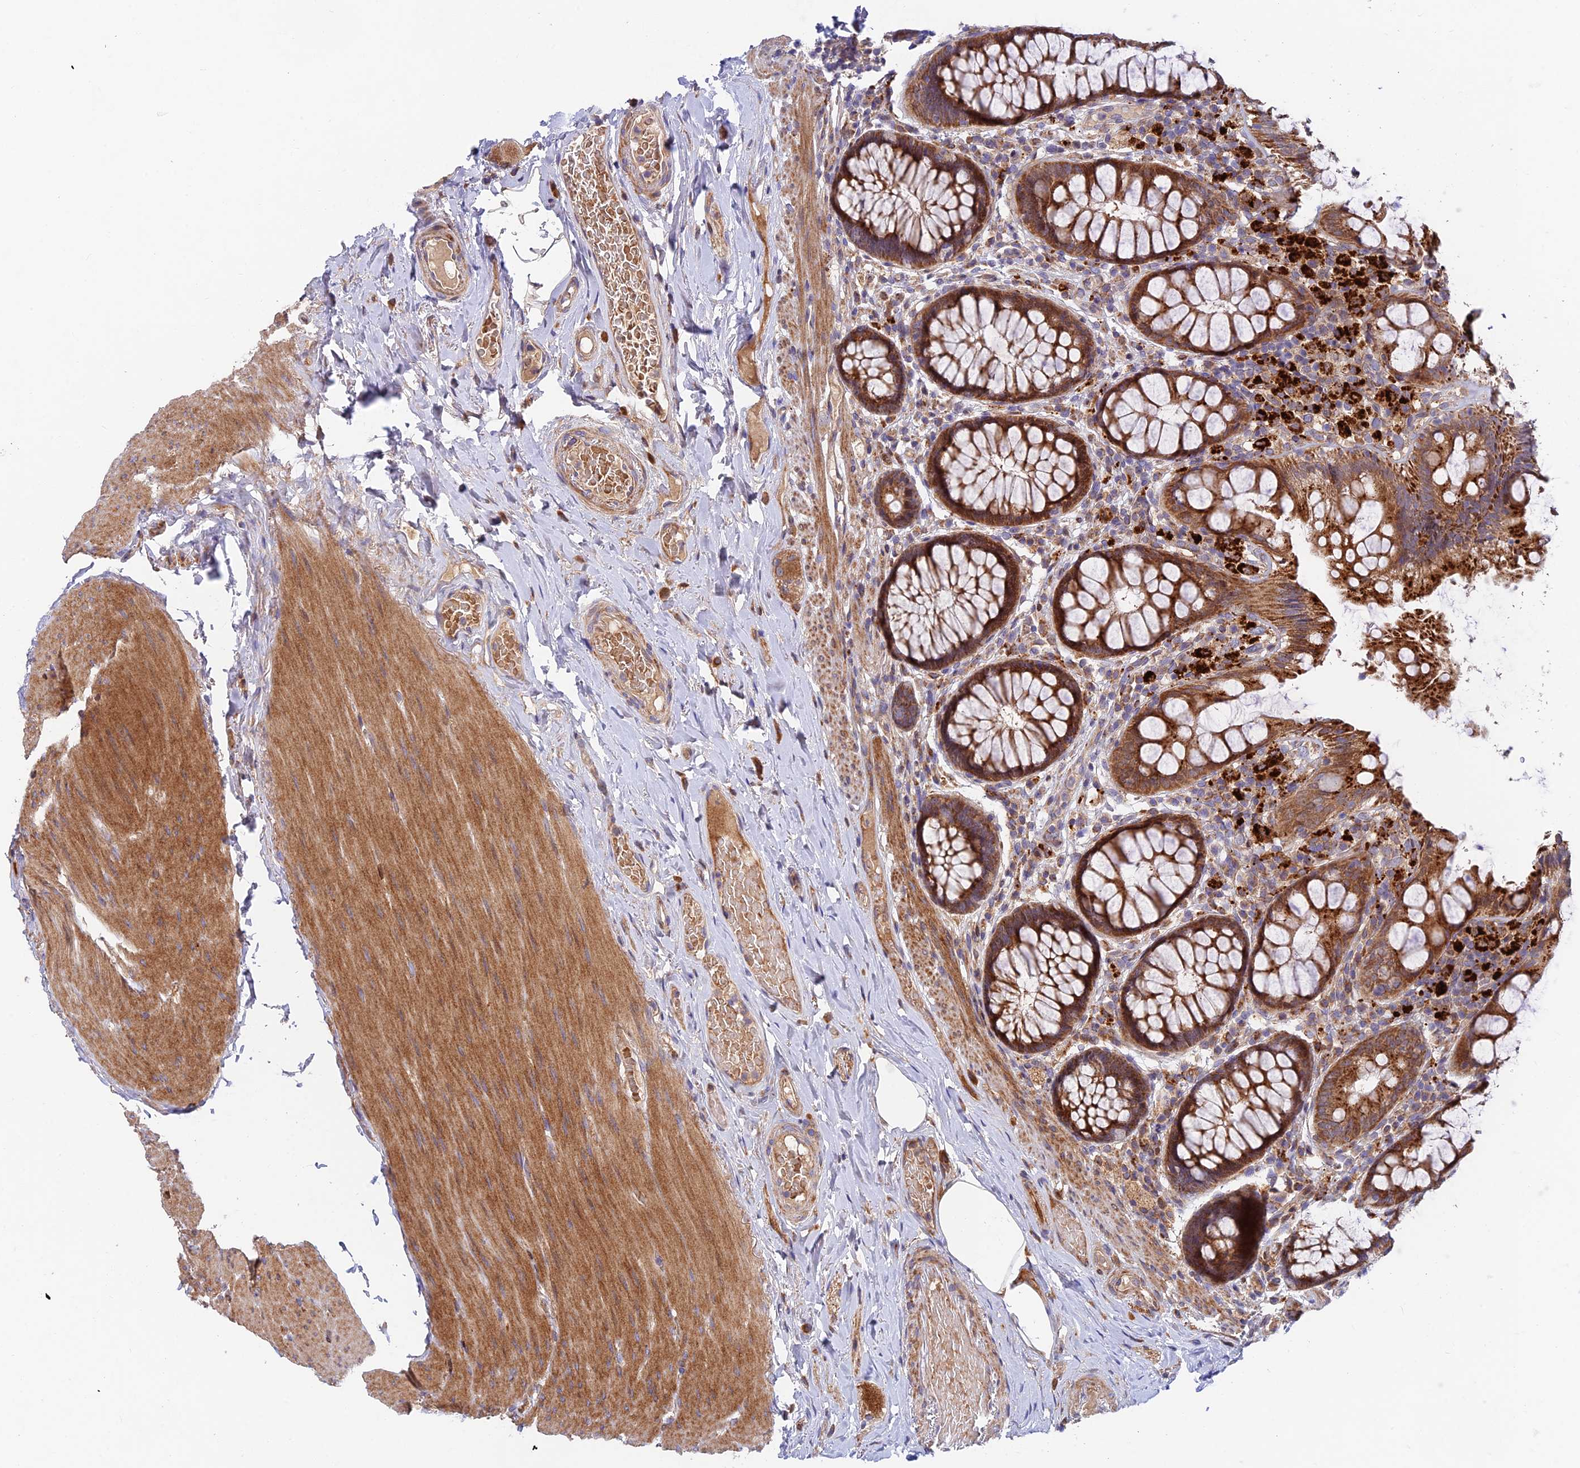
{"staining": {"intensity": "strong", "quantity": ">75%", "location": "cytoplasmic/membranous"}, "tissue": "rectum", "cell_type": "Glandular cells", "image_type": "normal", "snomed": [{"axis": "morphology", "description": "Normal tissue, NOS"}, {"axis": "topography", "description": "Rectum"}], "caption": "DAB (3,3'-diaminobenzidine) immunohistochemical staining of unremarkable human rectum shows strong cytoplasmic/membranous protein positivity in approximately >75% of glandular cells. Immunohistochemistry stains the protein of interest in brown and the nuclei are stained blue.", "gene": "FUOM", "patient": {"sex": "male", "age": 83}}